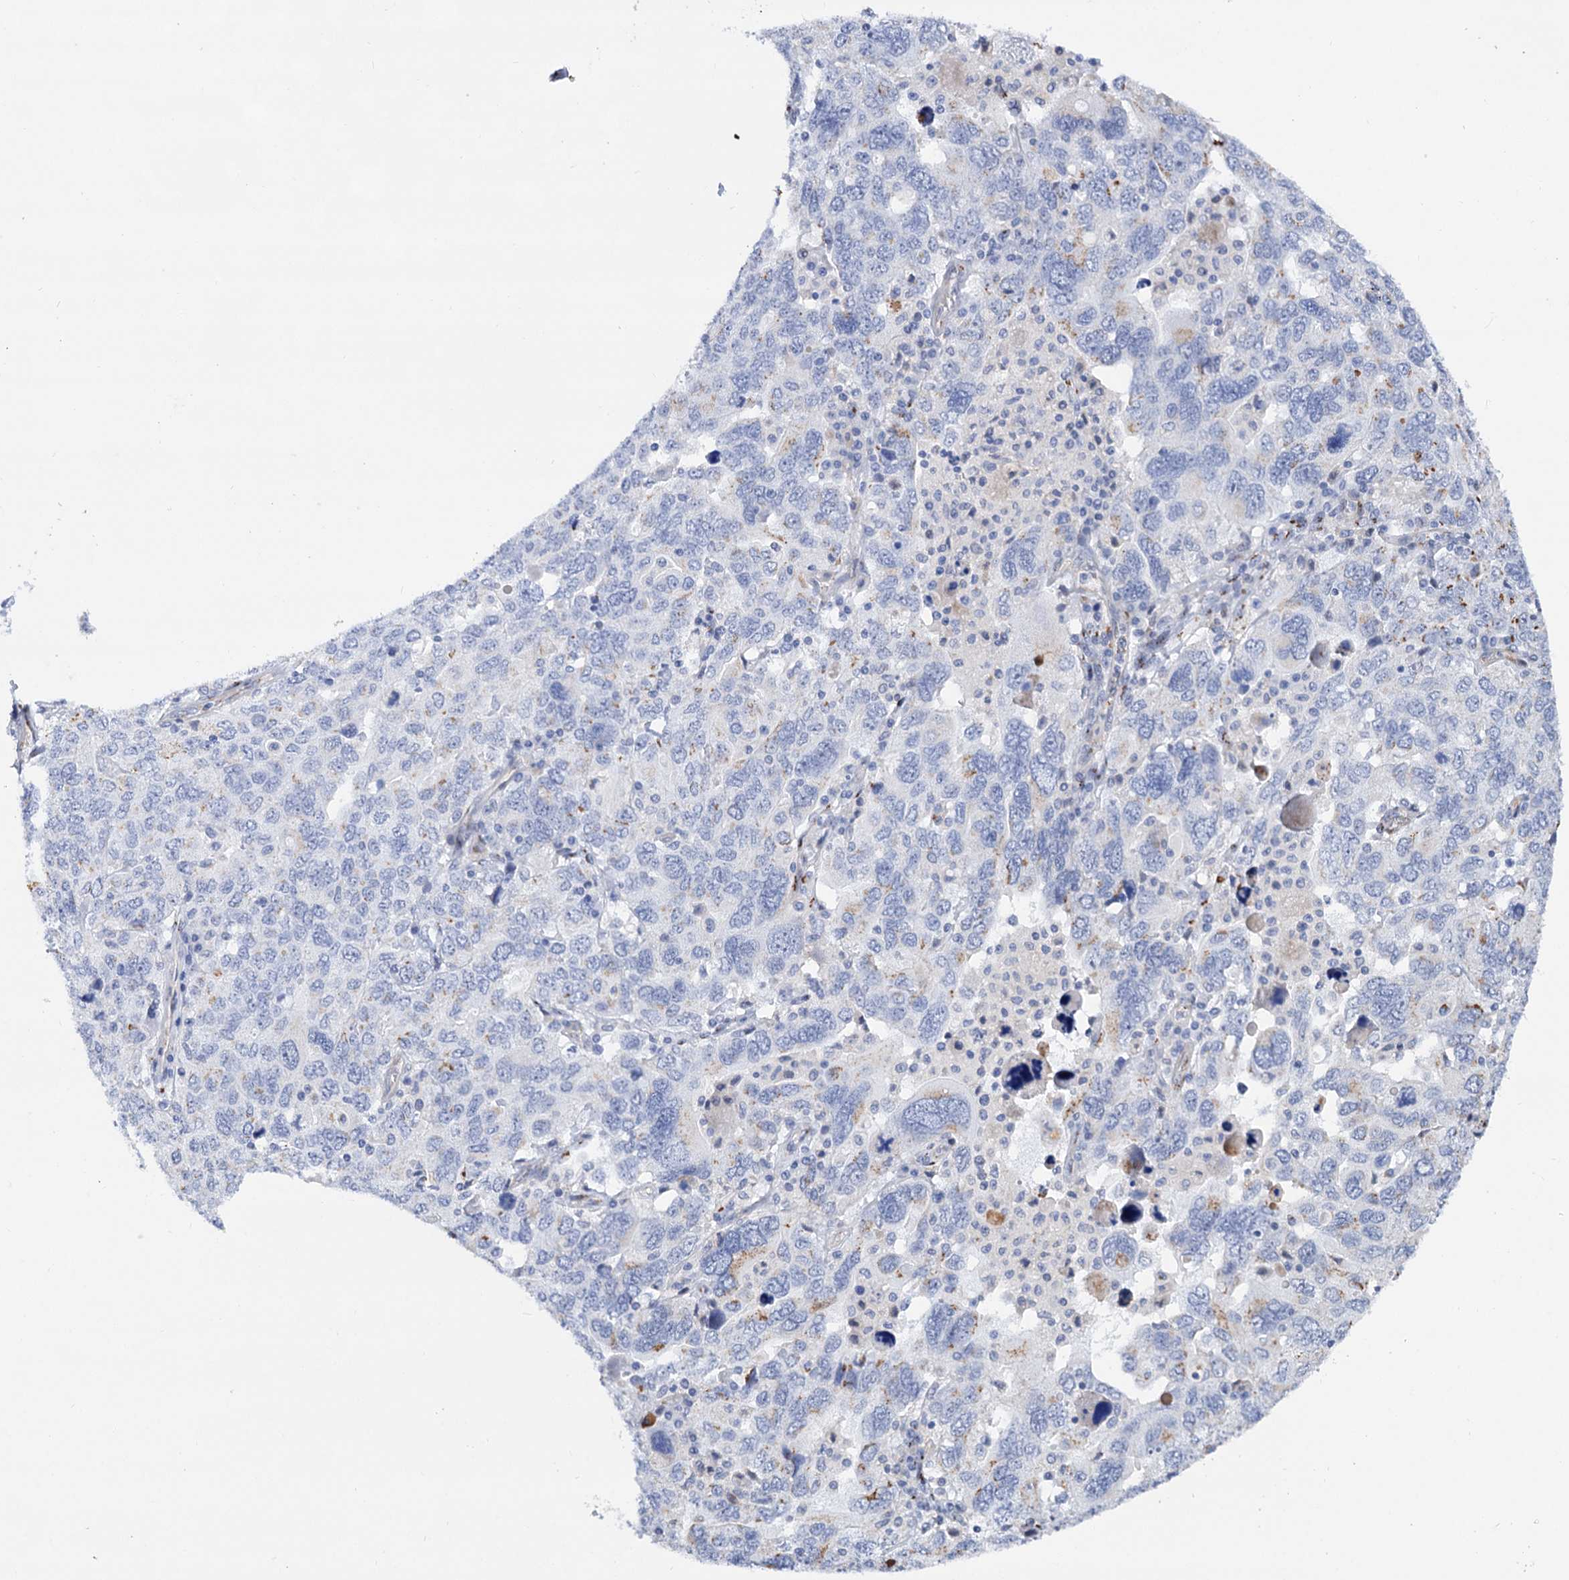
{"staining": {"intensity": "weak", "quantity": "<25%", "location": "cytoplasmic/membranous"}, "tissue": "ovarian cancer", "cell_type": "Tumor cells", "image_type": "cancer", "snomed": [{"axis": "morphology", "description": "Carcinoma, endometroid"}, {"axis": "topography", "description": "Ovary"}], "caption": "The image exhibits no significant staining in tumor cells of ovarian cancer.", "gene": "C11orf96", "patient": {"sex": "female", "age": 62}}